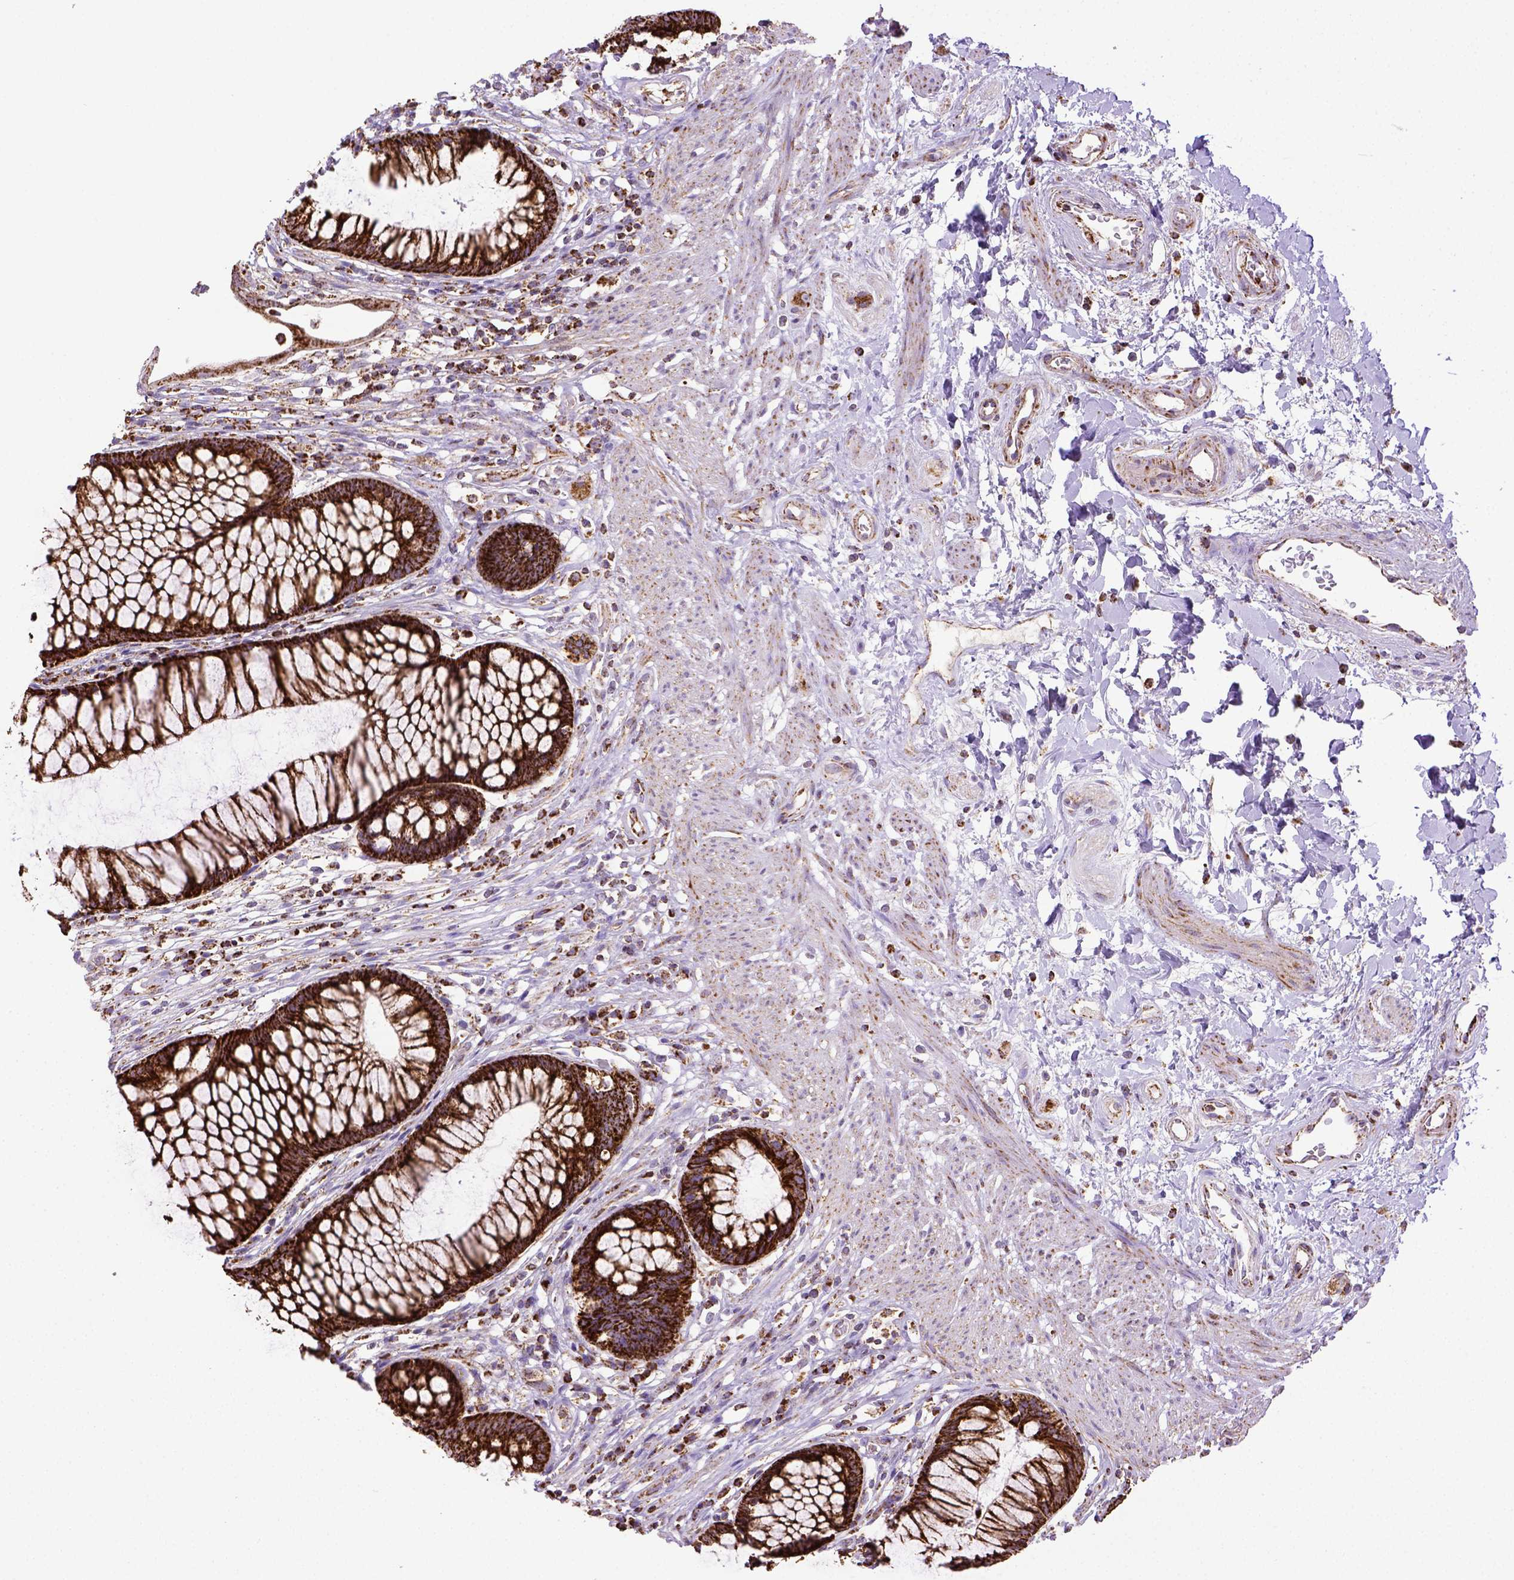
{"staining": {"intensity": "strong", "quantity": ">75%", "location": "cytoplasmic/membranous"}, "tissue": "rectum", "cell_type": "Glandular cells", "image_type": "normal", "snomed": [{"axis": "morphology", "description": "Normal tissue, NOS"}, {"axis": "topography", "description": "Smooth muscle"}, {"axis": "topography", "description": "Rectum"}], "caption": "IHC micrograph of normal rectum: human rectum stained using immunohistochemistry (IHC) reveals high levels of strong protein expression localized specifically in the cytoplasmic/membranous of glandular cells, appearing as a cytoplasmic/membranous brown color.", "gene": "MT", "patient": {"sex": "male", "age": 53}}